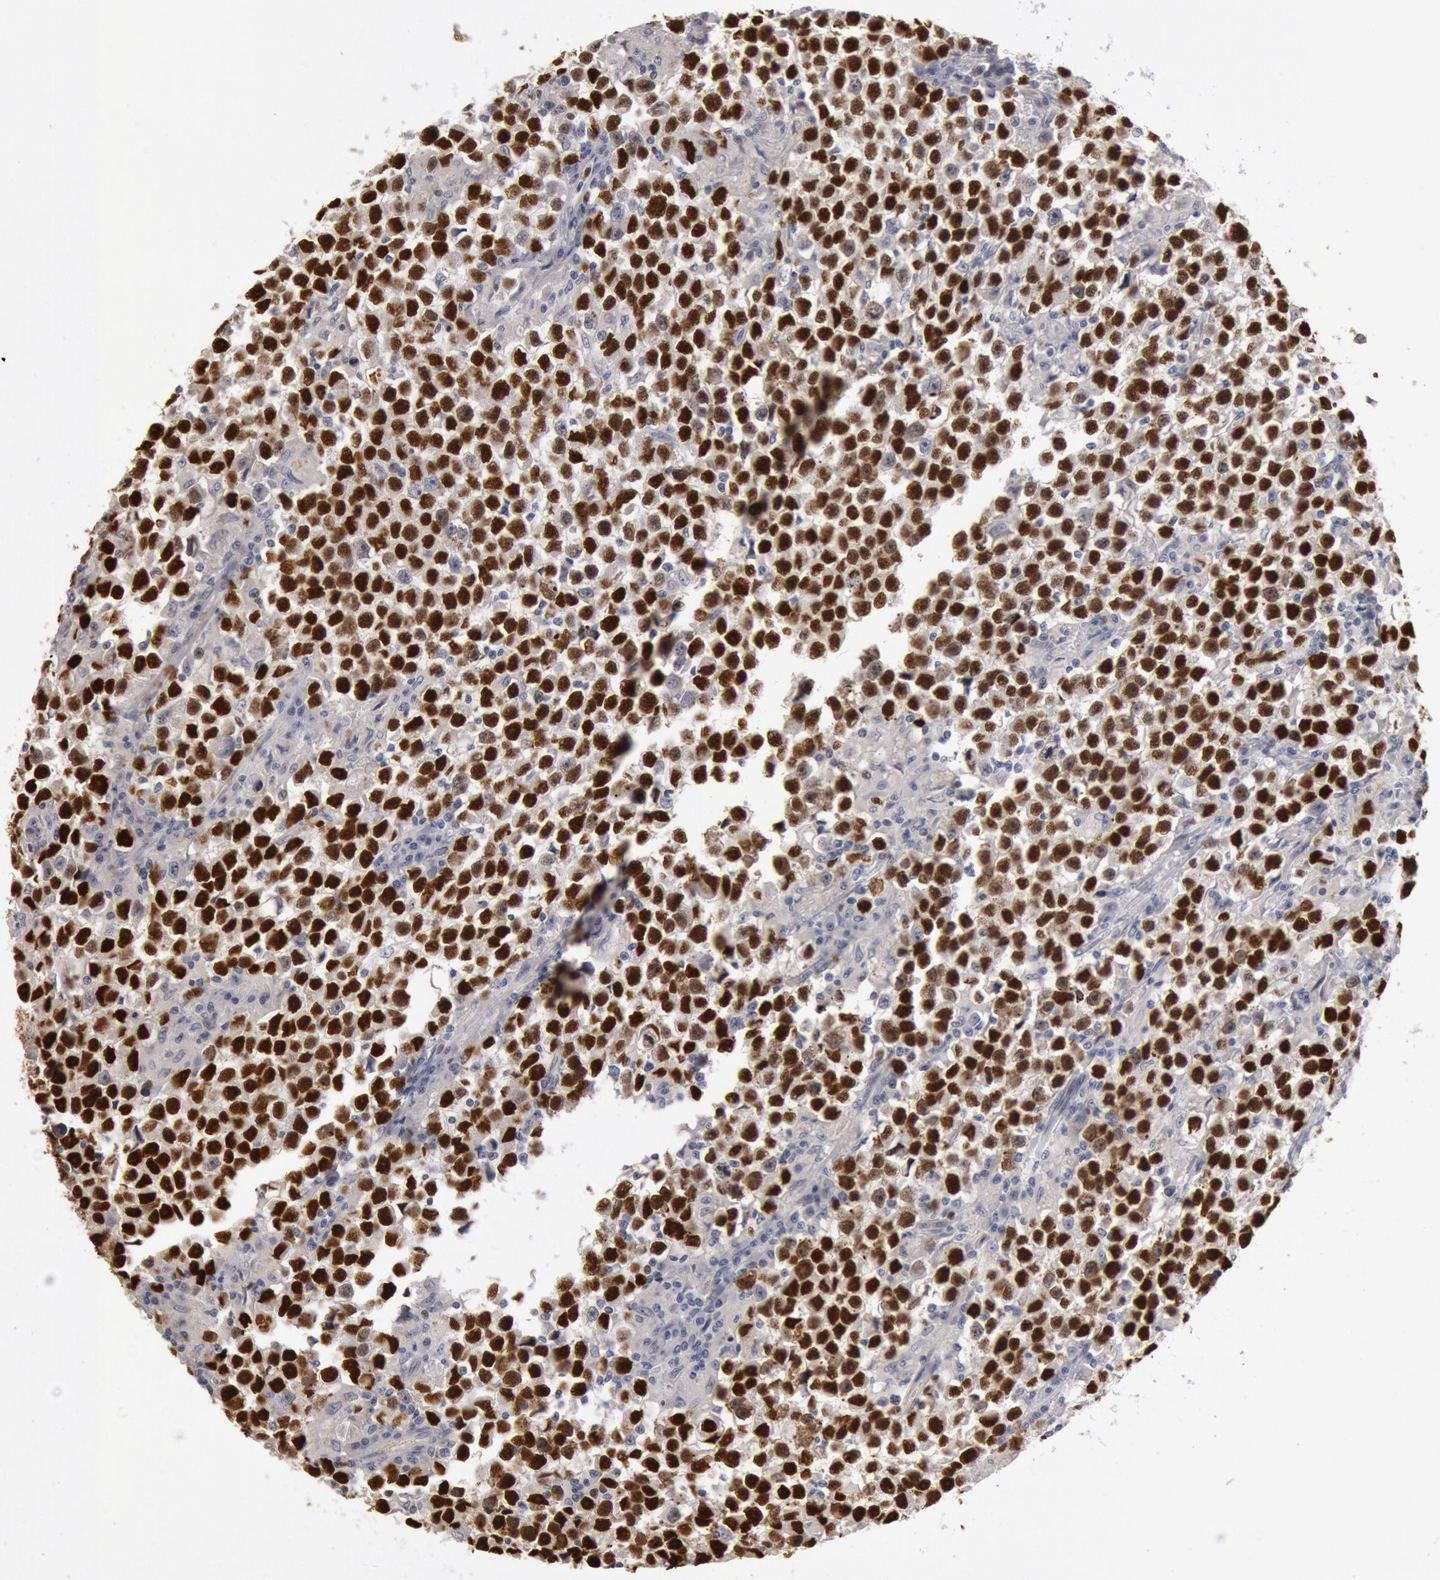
{"staining": {"intensity": "strong", "quantity": "25%-75%", "location": "nuclear"}, "tissue": "testis cancer", "cell_type": "Tumor cells", "image_type": "cancer", "snomed": [{"axis": "morphology", "description": "Seminoma, NOS"}, {"axis": "topography", "description": "Testis"}], "caption": "Strong nuclear expression for a protein is identified in approximately 25%-75% of tumor cells of testis seminoma using immunohistochemistry (IHC).", "gene": "WDHD1", "patient": {"sex": "male", "age": 33}}